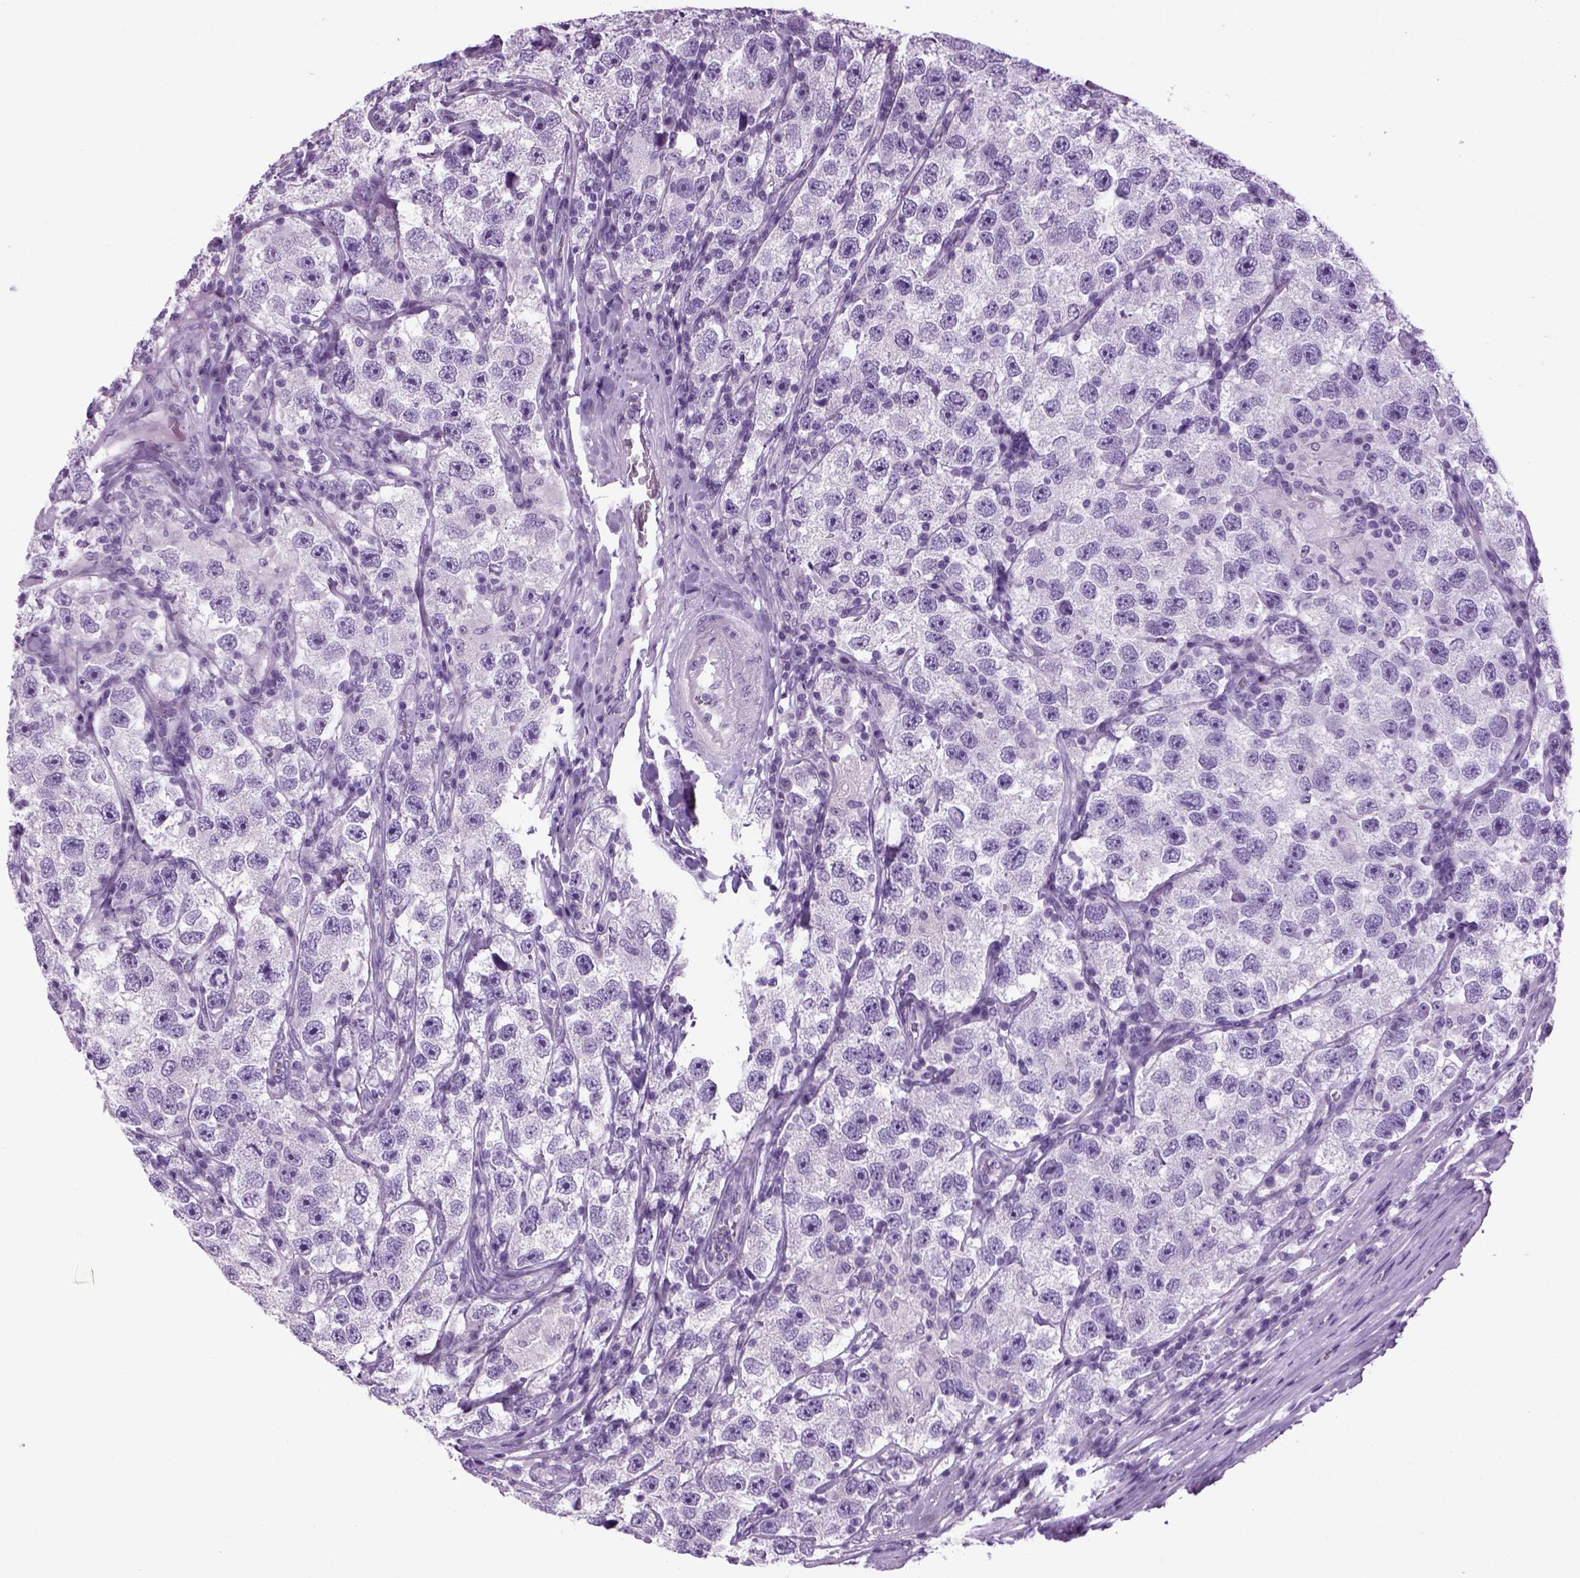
{"staining": {"intensity": "negative", "quantity": "none", "location": "none"}, "tissue": "testis cancer", "cell_type": "Tumor cells", "image_type": "cancer", "snomed": [{"axis": "morphology", "description": "Seminoma, NOS"}, {"axis": "topography", "description": "Testis"}], "caption": "This is an IHC image of human testis cancer (seminoma). There is no staining in tumor cells.", "gene": "HMCN2", "patient": {"sex": "male", "age": 26}}